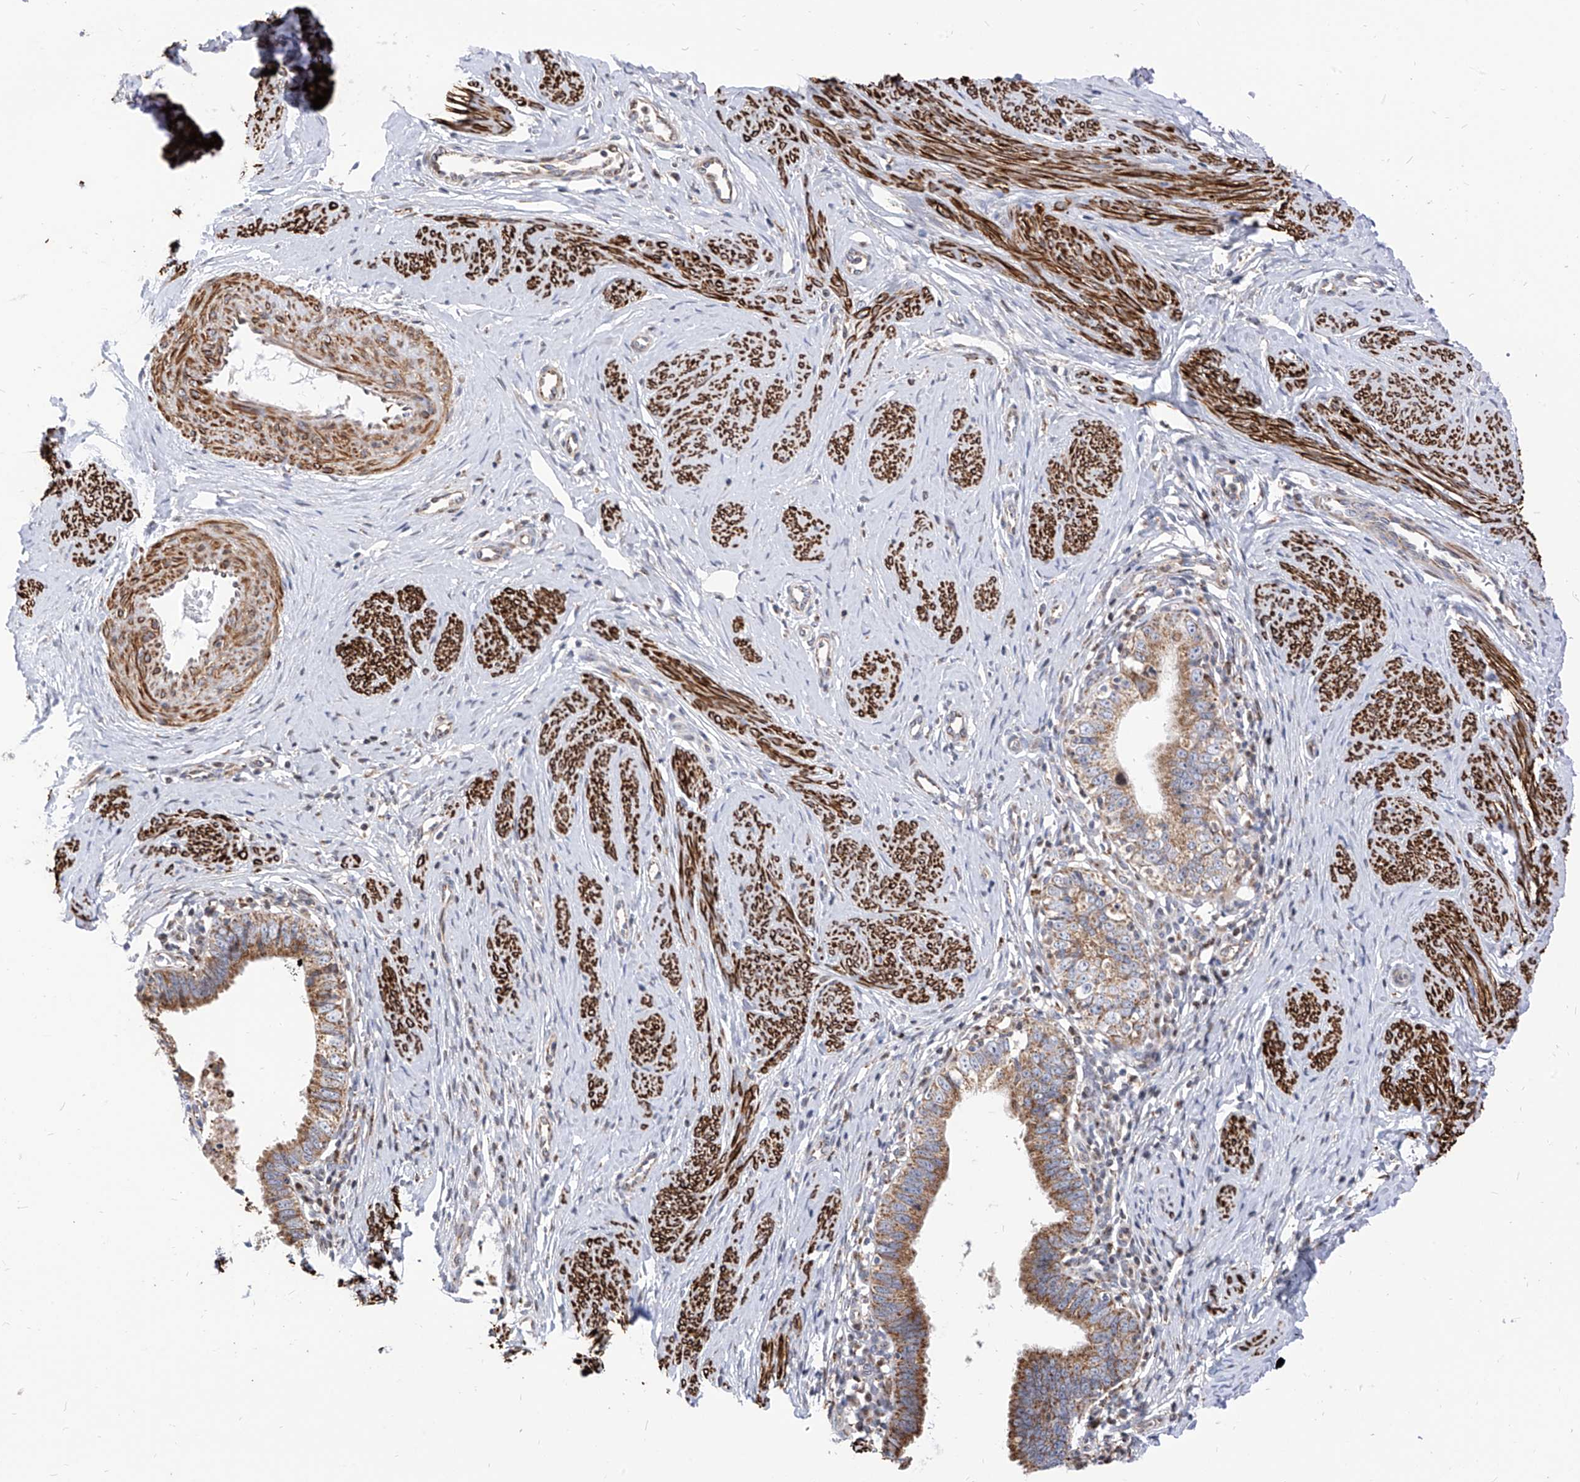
{"staining": {"intensity": "strong", "quantity": ">75%", "location": "cytoplasmic/membranous"}, "tissue": "cervical cancer", "cell_type": "Tumor cells", "image_type": "cancer", "snomed": [{"axis": "morphology", "description": "Adenocarcinoma, NOS"}, {"axis": "topography", "description": "Cervix"}], "caption": "Immunohistochemical staining of cervical adenocarcinoma shows strong cytoplasmic/membranous protein positivity in approximately >75% of tumor cells. The protein is shown in brown color, while the nuclei are stained blue.", "gene": "TTLL8", "patient": {"sex": "female", "age": 36}}